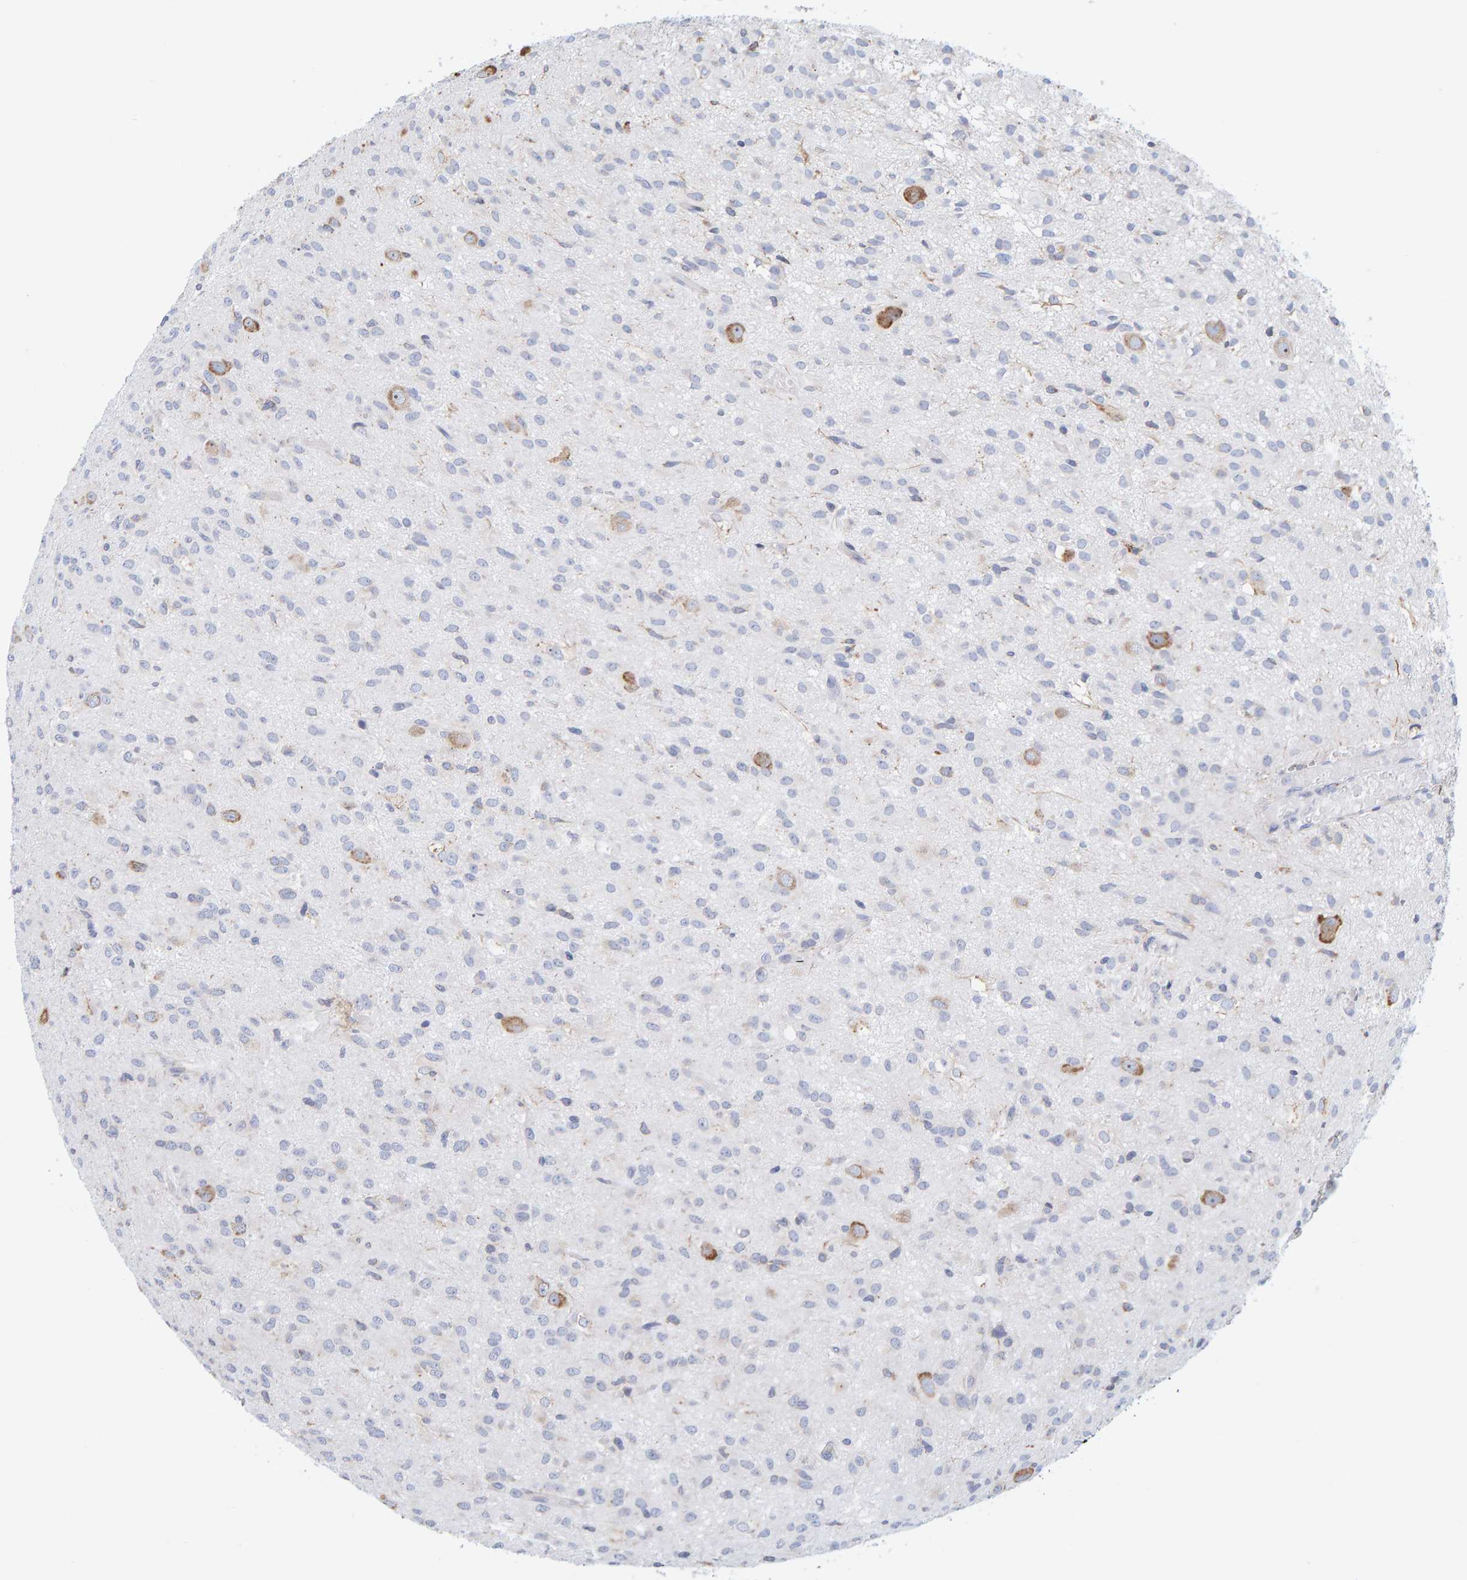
{"staining": {"intensity": "negative", "quantity": "none", "location": "none"}, "tissue": "glioma", "cell_type": "Tumor cells", "image_type": "cancer", "snomed": [{"axis": "morphology", "description": "Glioma, malignant, High grade"}, {"axis": "topography", "description": "Brain"}], "caption": "Immunohistochemical staining of malignant glioma (high-grade) reveals no significant expression in tumor cells. The staining was performed using DAB to visualize the protein expression in brown, while the nuclei were stained in blue with hematoxylin (Magnification: 20x).", "gene": "SGPL1", "patient": {"sex": "female", "age": 59}}